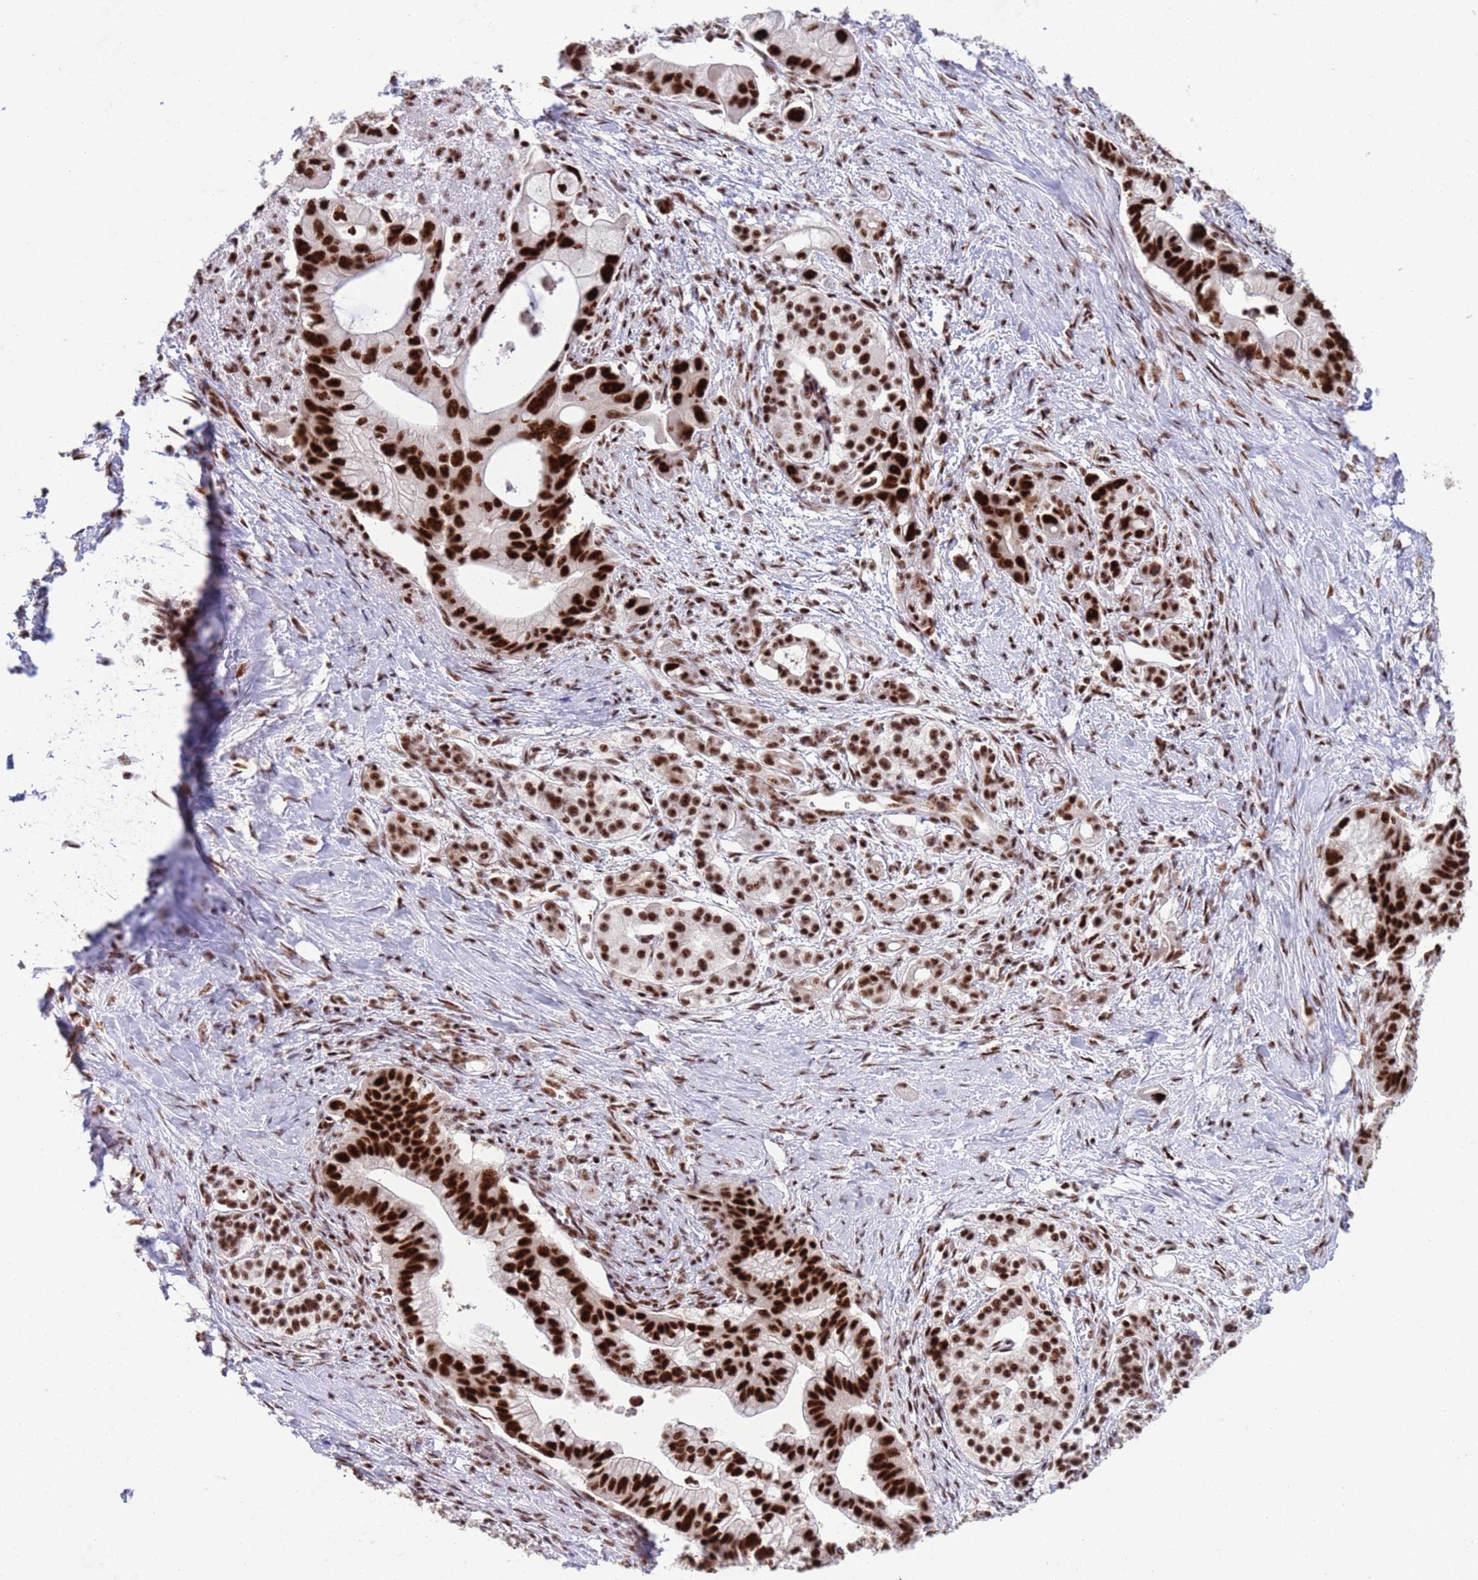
{"staining": {"intensity": "strong", "quantity": ">75%", "location": "nuclear"}, "tissue": "pancreatic cancer", "cell_type": "Tumor cells", "image_type": "cancer", "snomed": [{"axis": "morphology", "description": "Adenocarcinoma, NOS"}, {"axis": "topography", "description": "Pancreas"}], "caption": "A brown stain highlights strong nuclear positivity of a protein in human pancreatic cancer (adenocarcinoma) tumor cells.", "gene": "THOC2", "patient": {"sex": "male", "age": 68}}